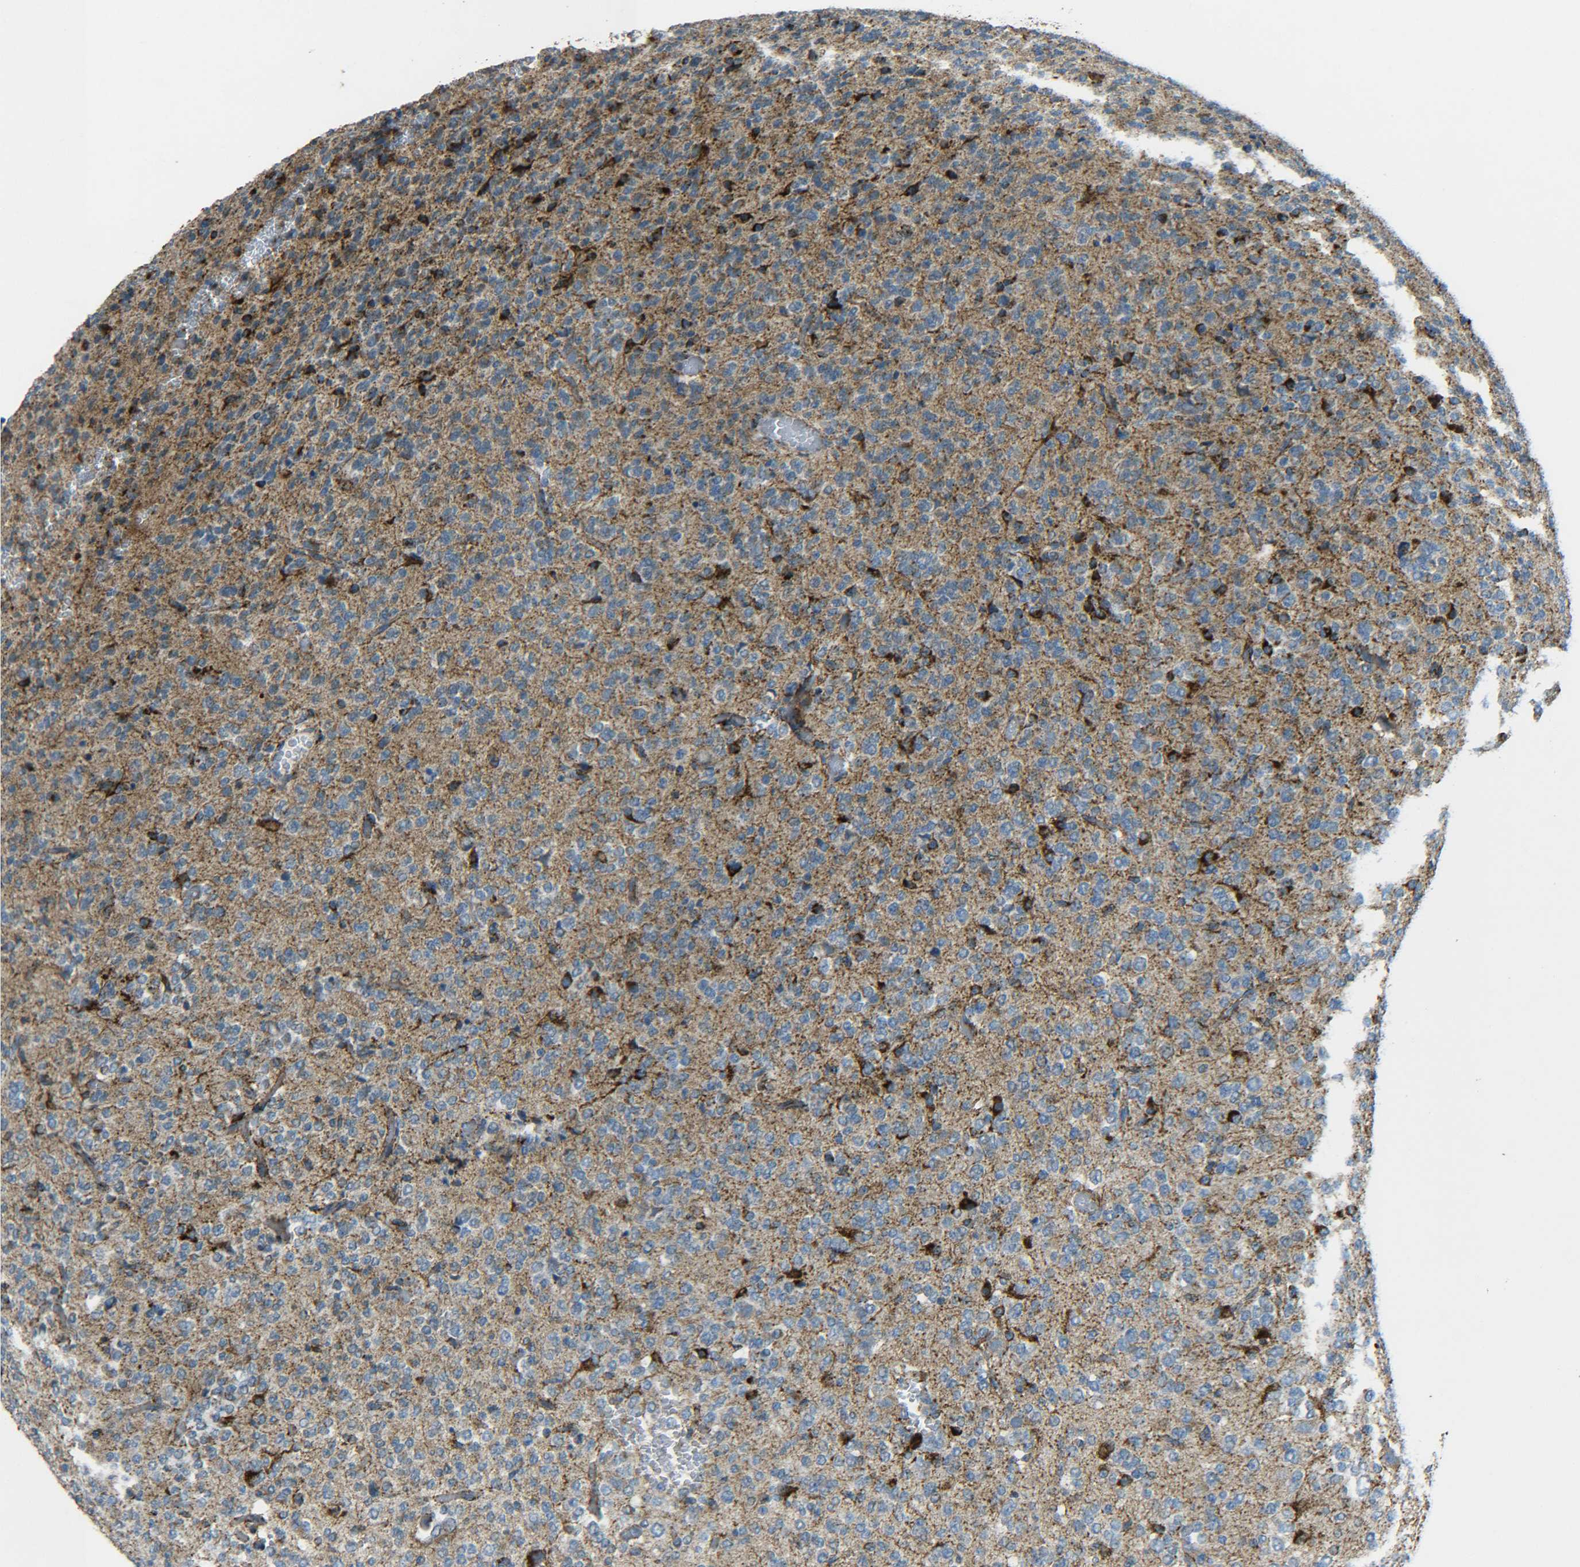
{"staining": {"intensity": "strong", "quantity": ">75%", "location": "cytoplasmic/membranous"}, "tissue": "glioma", "cell_type": "Tumor cells", "image_type": "cancer", "snomed": [{"axis": "morphology", "description": "Glioma, malignant, Low grade"}, {"axis": "topography", "description": "Brain"}], "caption": "Malignant glioma (low-grade) stained with a brown dye shows strong cytoplasmic/membranous positive positivity in about >75% of tumor cells.", "gene": "CYB5R1", "patient": {"sex": "male", "age": 38}}